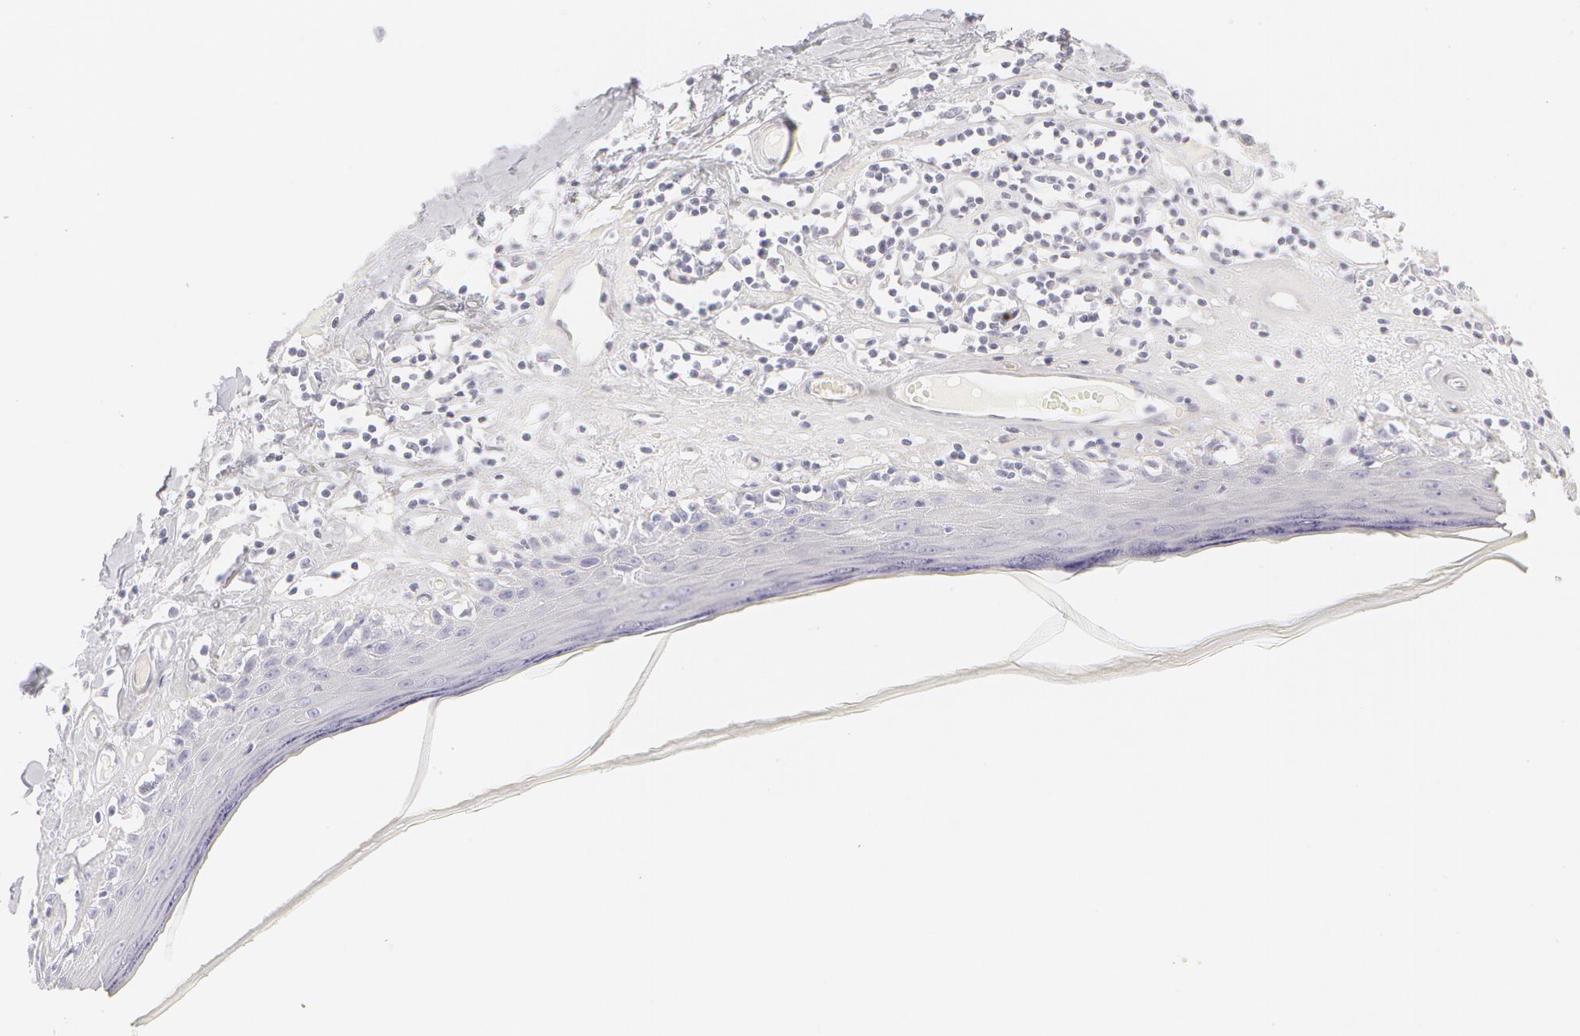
{"staining": {"intensity": "negative", "quantity": "none", "location": "none"}, "tissue": "skin", "cell_type": "Epidermal cells", "image_type": "normal", "snomed": [{"axis": "morphology", "description": "Normal tissue, NOS"}, {"axis": "topography", "description": "Vascular tissue"}, {"axis": "topography", "description": "Vulva"}, {"axis": "topography", "description": "Peripheral nerve tissue"}], "caption": "A high-resolution image shows immunohistochemistry staining of benign skin, which demonstrates no significant staining in epidermal cells. (Stains: DAB (3,3'-diaminobenzidine) immunohistochemistry (IHC) with hematoxylin counter stain, Microscopy: brightfield microscopy at high magnification).", "gene": "KRT8", "patient": {"sex": "female", "age": 86}}